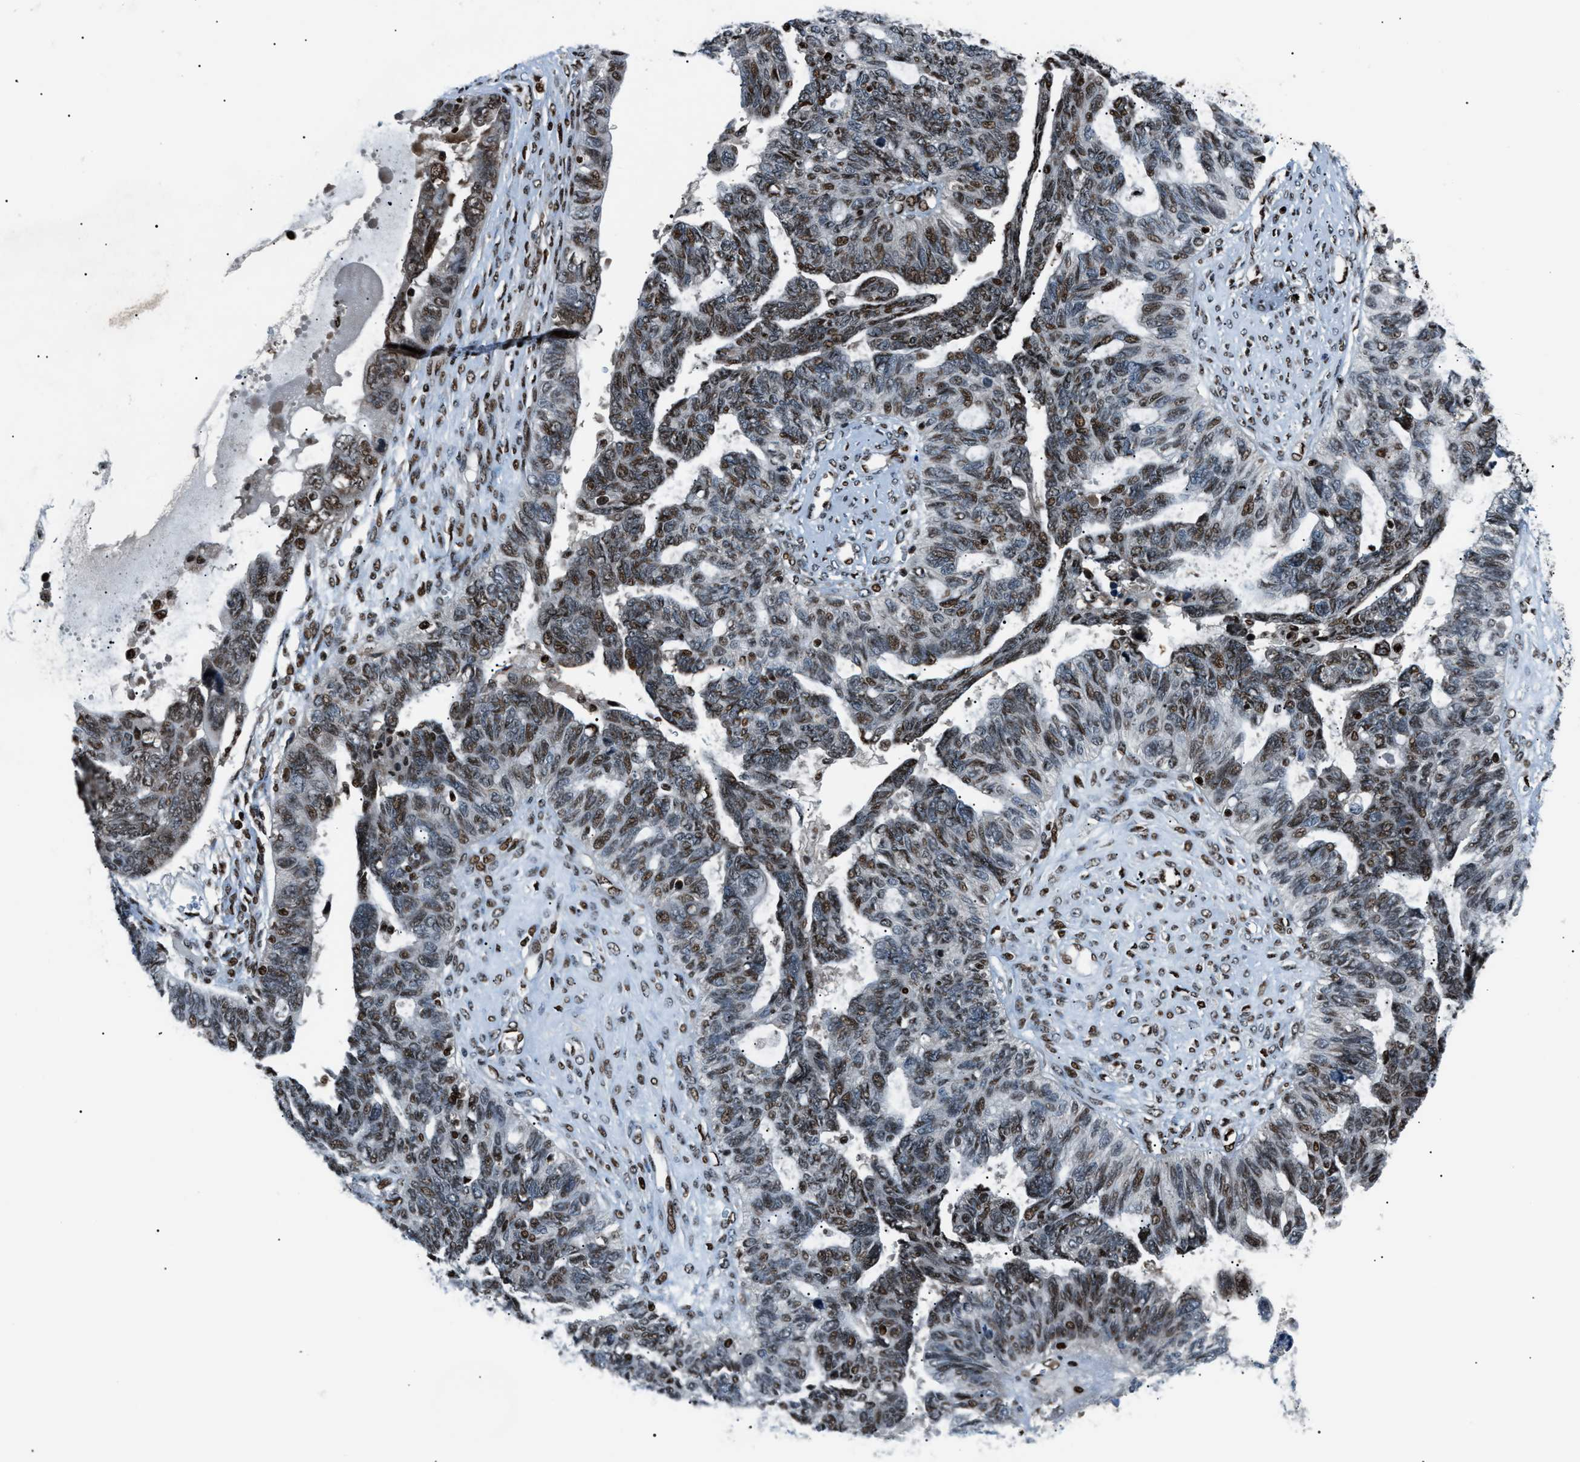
{"staining": {"intensity": "moderate", "quantity": "25%-75%", "location": "nuclear"}, "tissue": "ovarian cancer", "cell_type": "Tumor cells", "image_type": "cancer", "snomed": [{"axis": "morphology", "description": "Cystadenocarcinoma, serous, NOS"}, {"axis": "topography", "description": "Ovary"}], "caption": "Immunohistochemical staining of ovarian cancer reveals medium levels of moderate nuclear expression in approximately 25%-75% of tumor cells. (IHC, brightfield microscopy, high magnification).", "gene": "PRKX", "patient": {"sex": "female", "age": 79}}